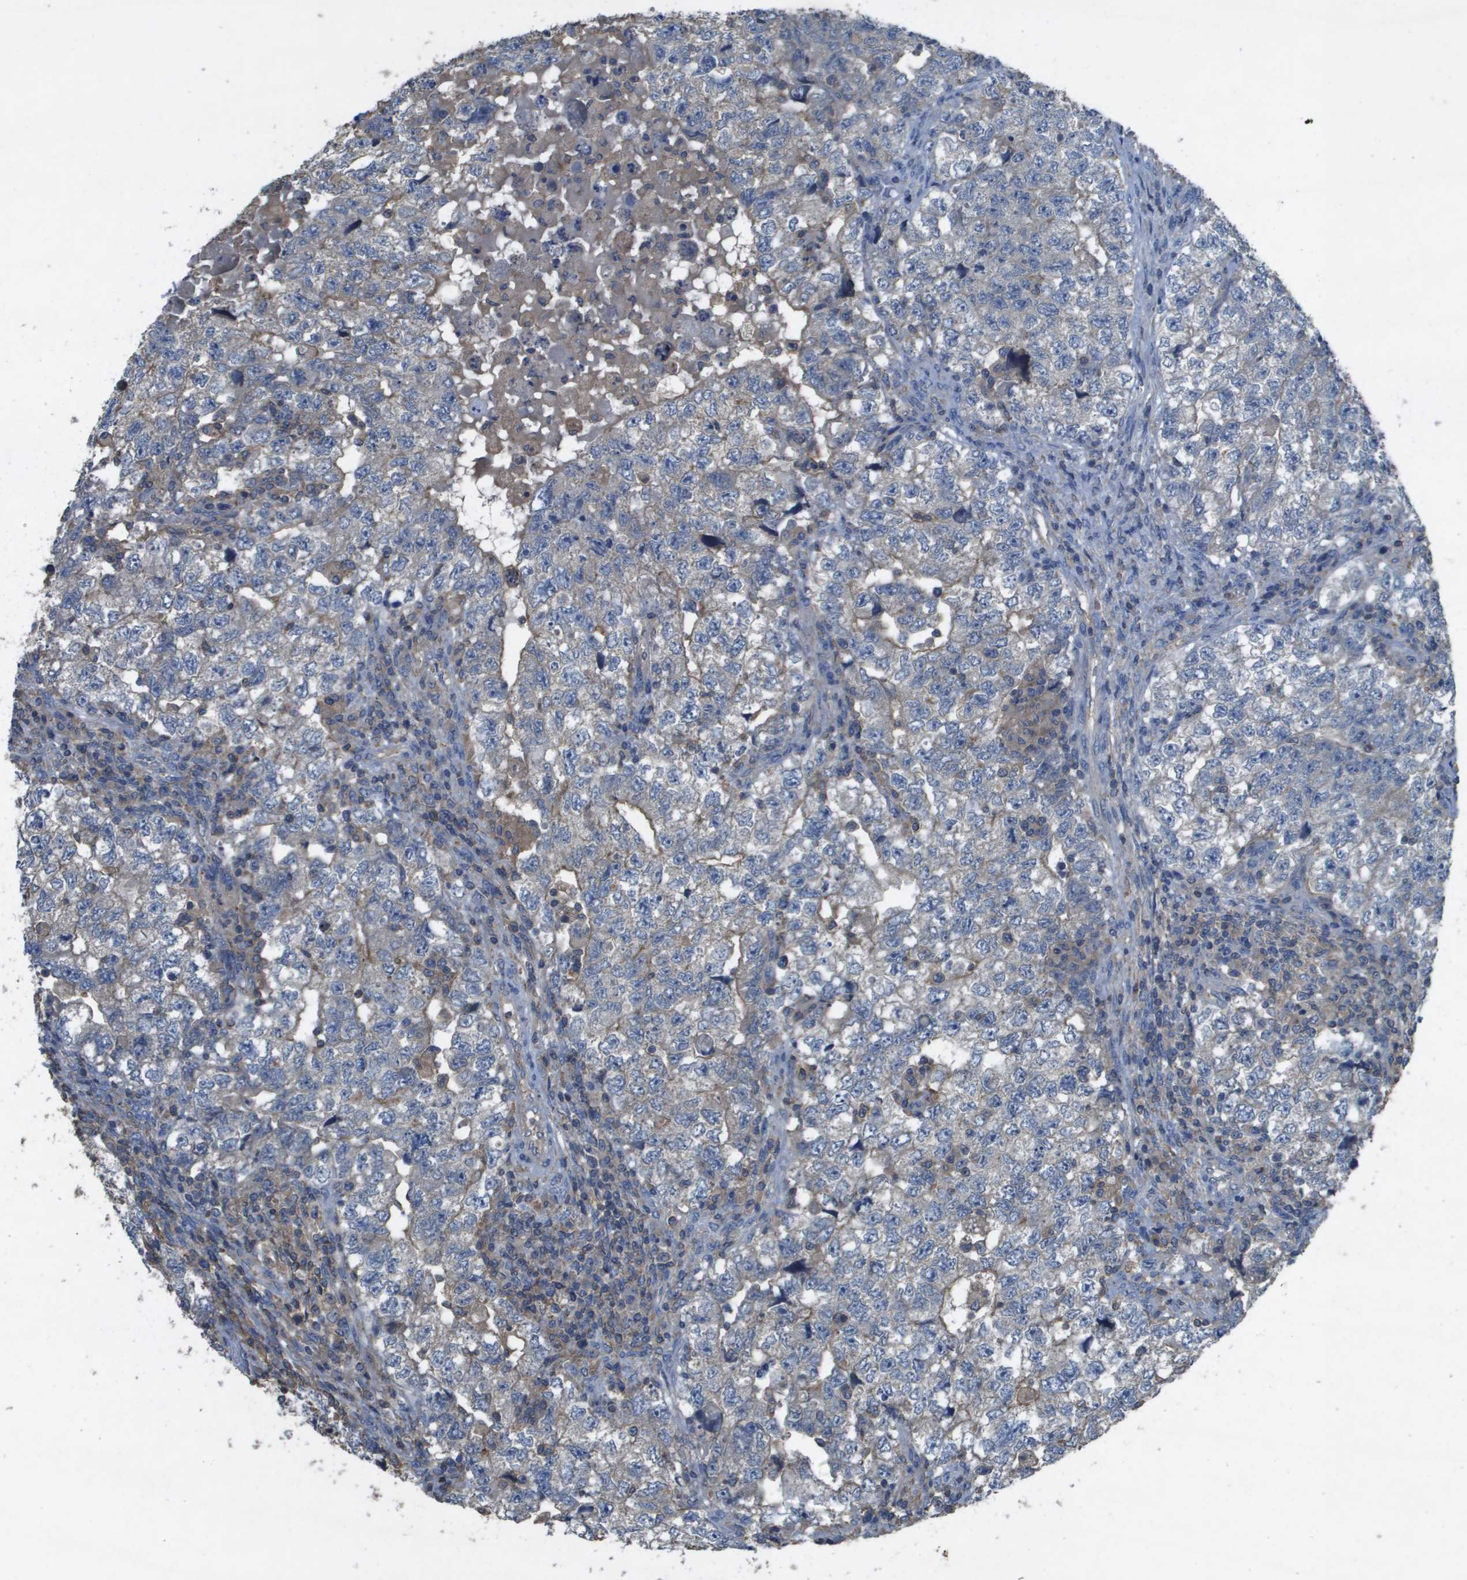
{"staining": {"intensity": "weak", "quantity": "<25%", "location": "cytoplasmic/membranous"}, "tissue": "testis cancer", "cell_type": "Tumor cells", "image_type": "cancer", "snomed": [{"axis": "morphology", "description": "Carcinoma, Embryonal, NOS"}, {"axis": "topography", "description": "Testis"}], "caption": "DAB immunohistochemical staining of human embryonal carcinoma (testis) reveals no significant staining in tumor cells.", "gene": "CLCA4", "patient": {"sex": "male", "age": 36}}